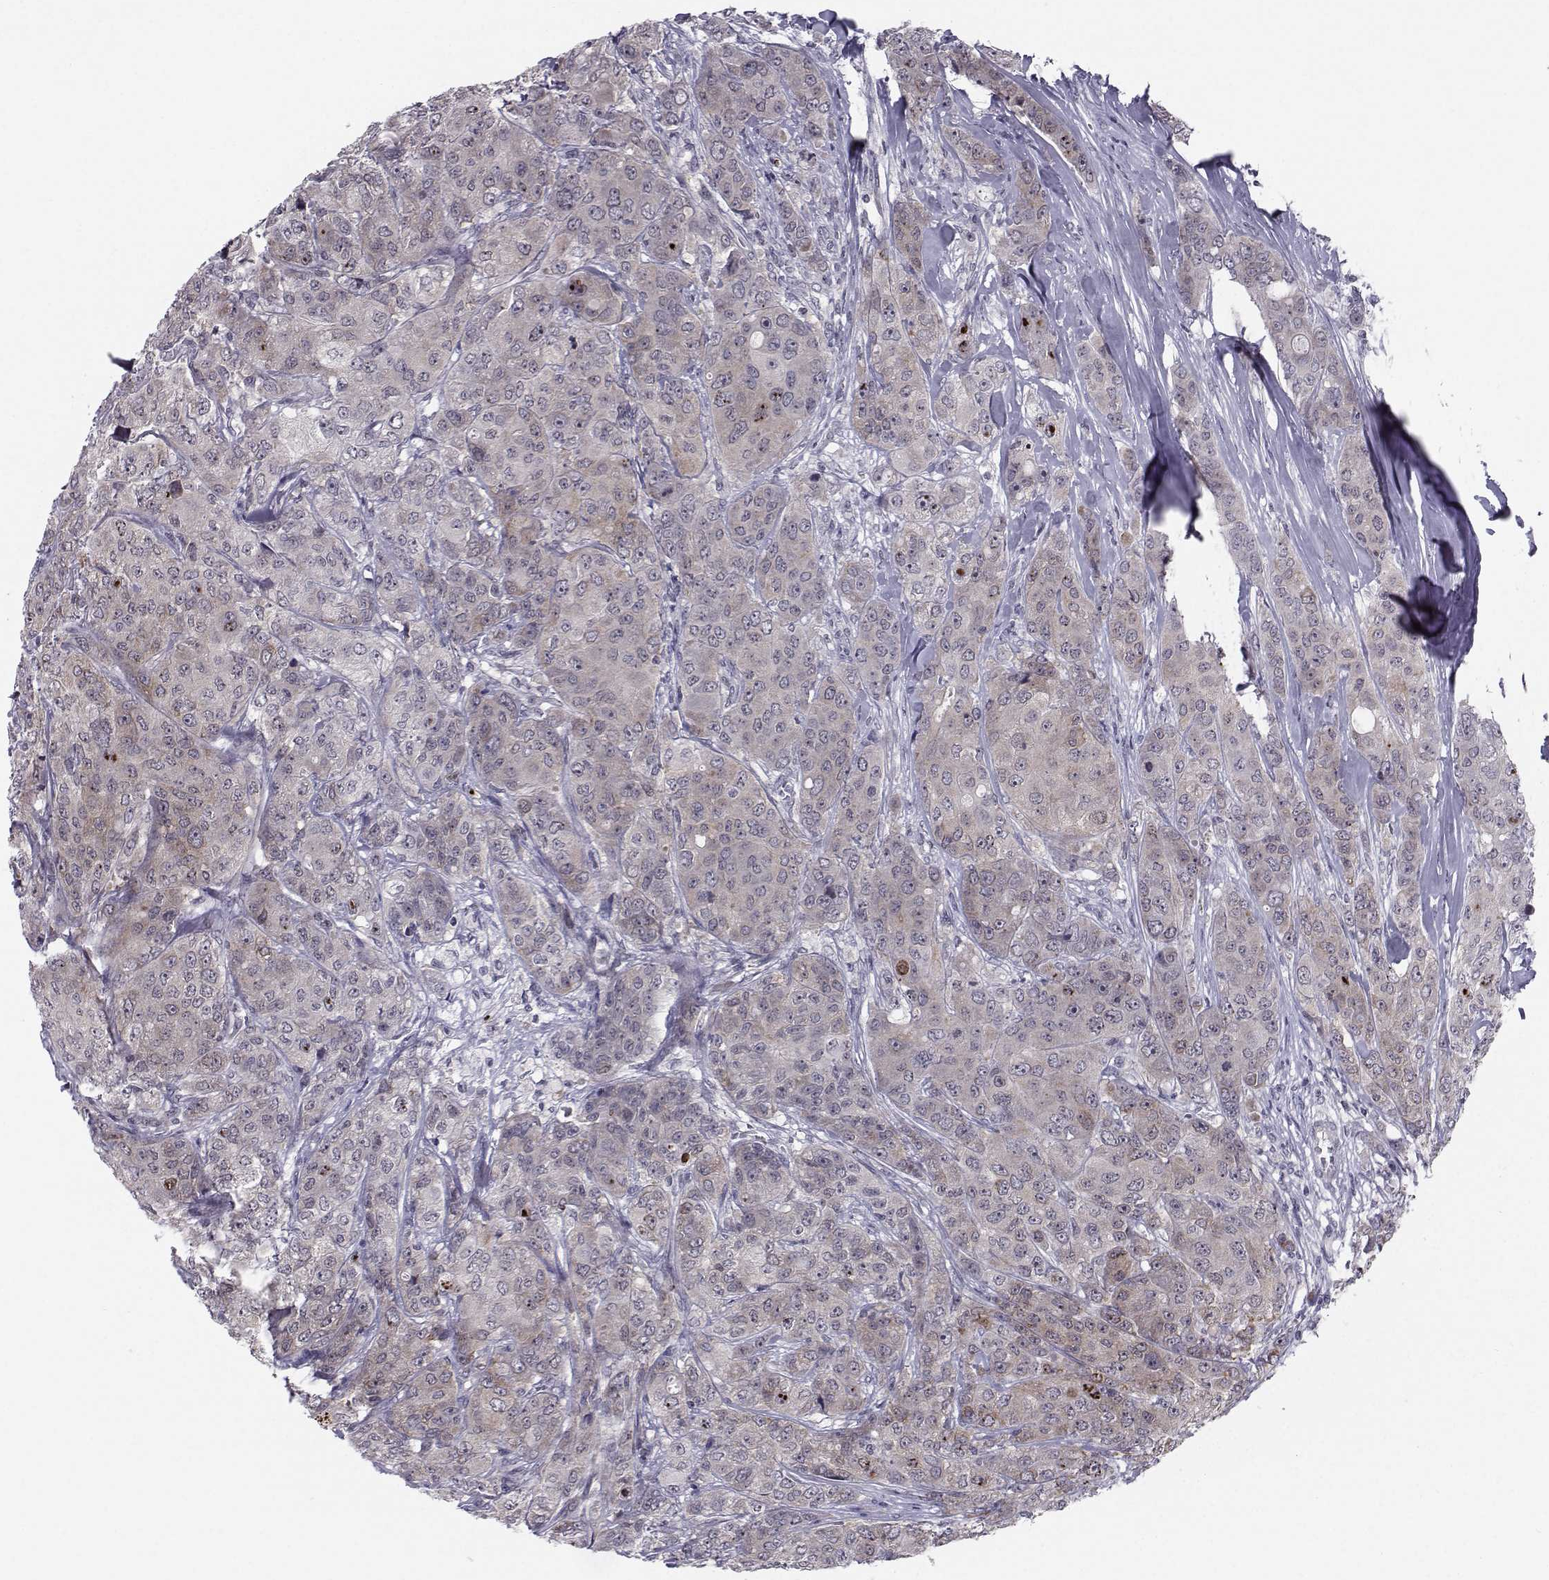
{"staining": {"intensity": "weak", "quantity": "25%-75%", "location": "cytoplasmic/membranous"}, "tissue": "breast cancer", "cell_type": "Tumor cells", "image_type": "cancer", "snomed": [{"axis": "morphology", "description": "Duct carcinoma"}, {"axis": "topography", "description": "Breast"}], "caption": "Brown immunohistochemical staining in human breast infiltrating ductal carcinoma shows weak cytoplasmic/membranous expression in about 25%-75% of tumor cells.", "gene": "MARCHF4", "patient": {"sex": "female", "age": 43}}